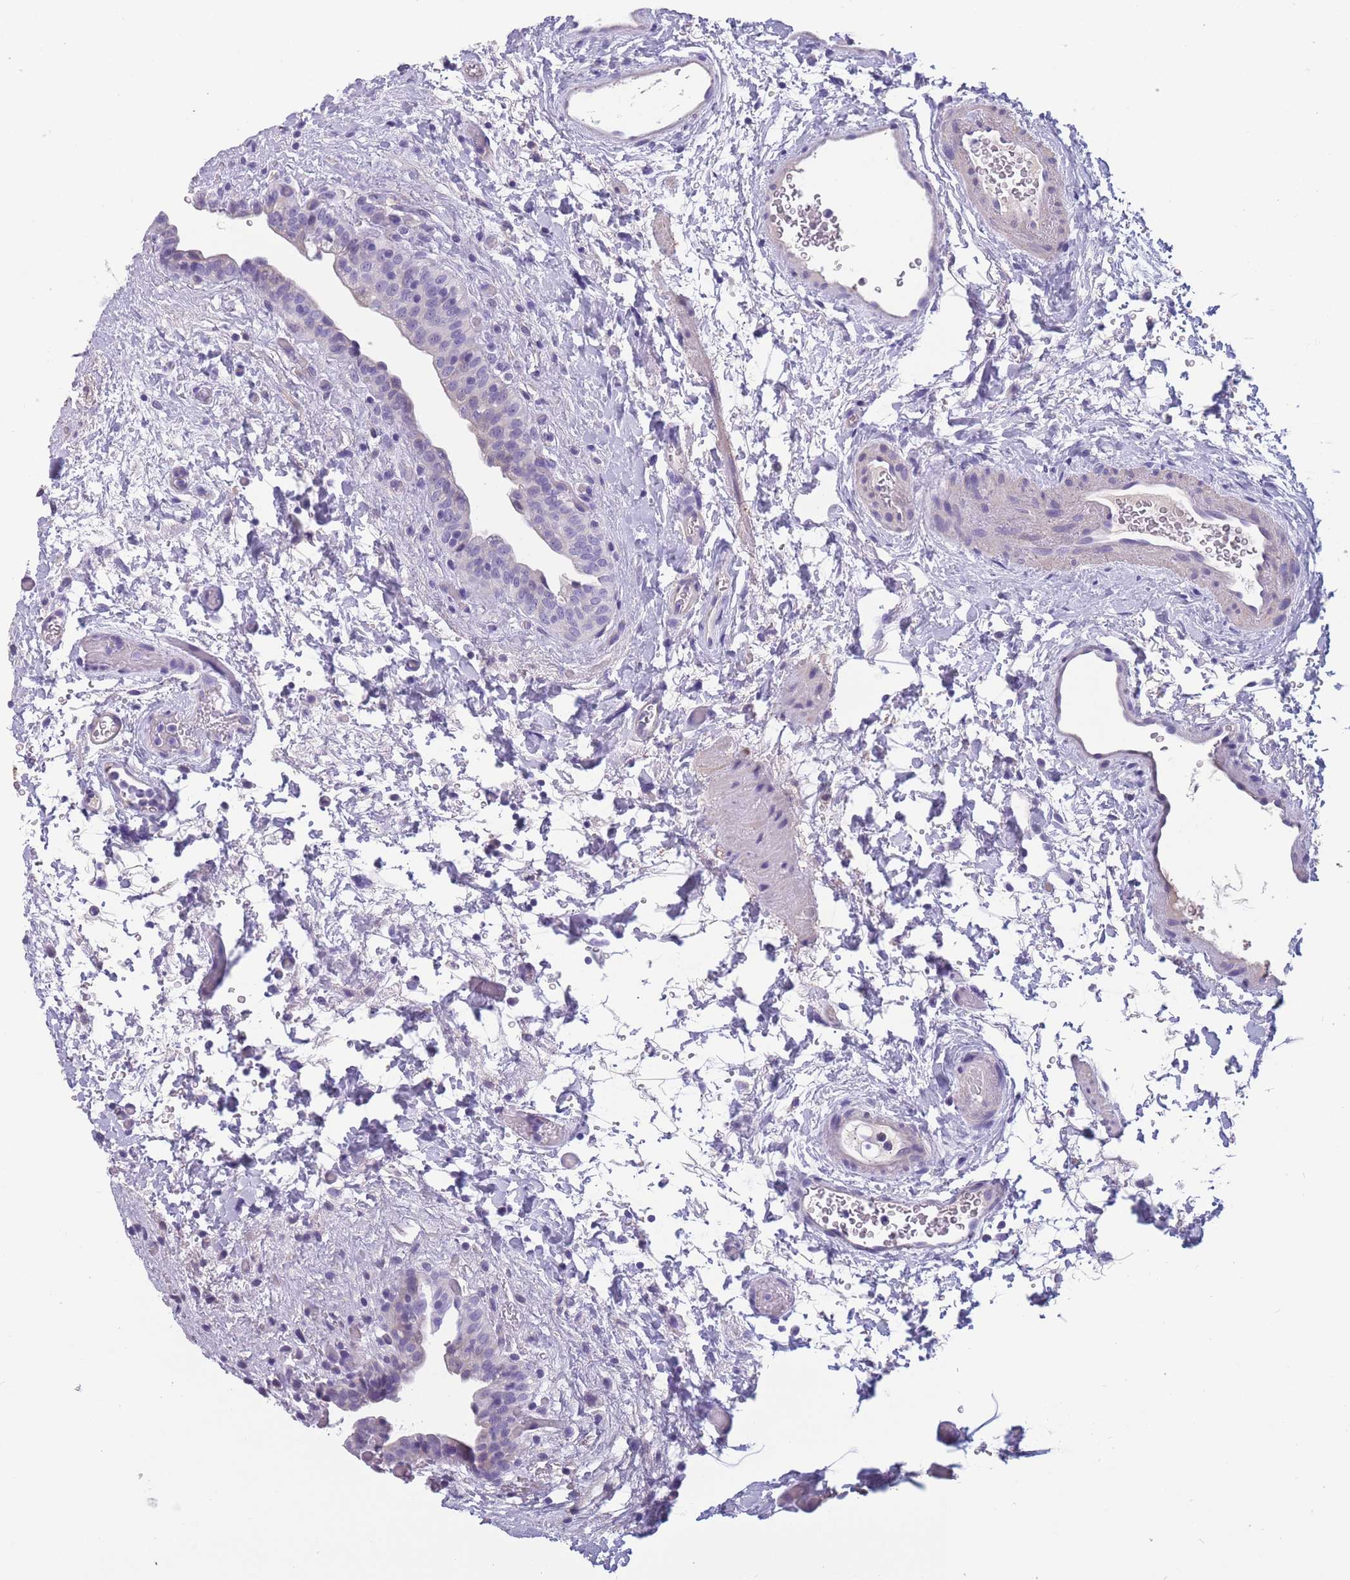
{"staining": {"intensity": "negative", "quantity": "none", "location": "none"}, "tissue": "urinary bladder", "cell_type": "Urothelial cells", "image_type": "normal", "snomed": [{"axis": "morphology", "description": "Normal tissue, NOS"}, {"axis": "topography", "description": "Urinary bladder"}], "caption": "Protein analysis of unremarkable urinary bladder displays no significant staining in urothelial cells. (DAB immunohistochemistry (IHC), high magnification).", "gene": "OR4C5", "patient": {"sex": "male", "age": 69}}